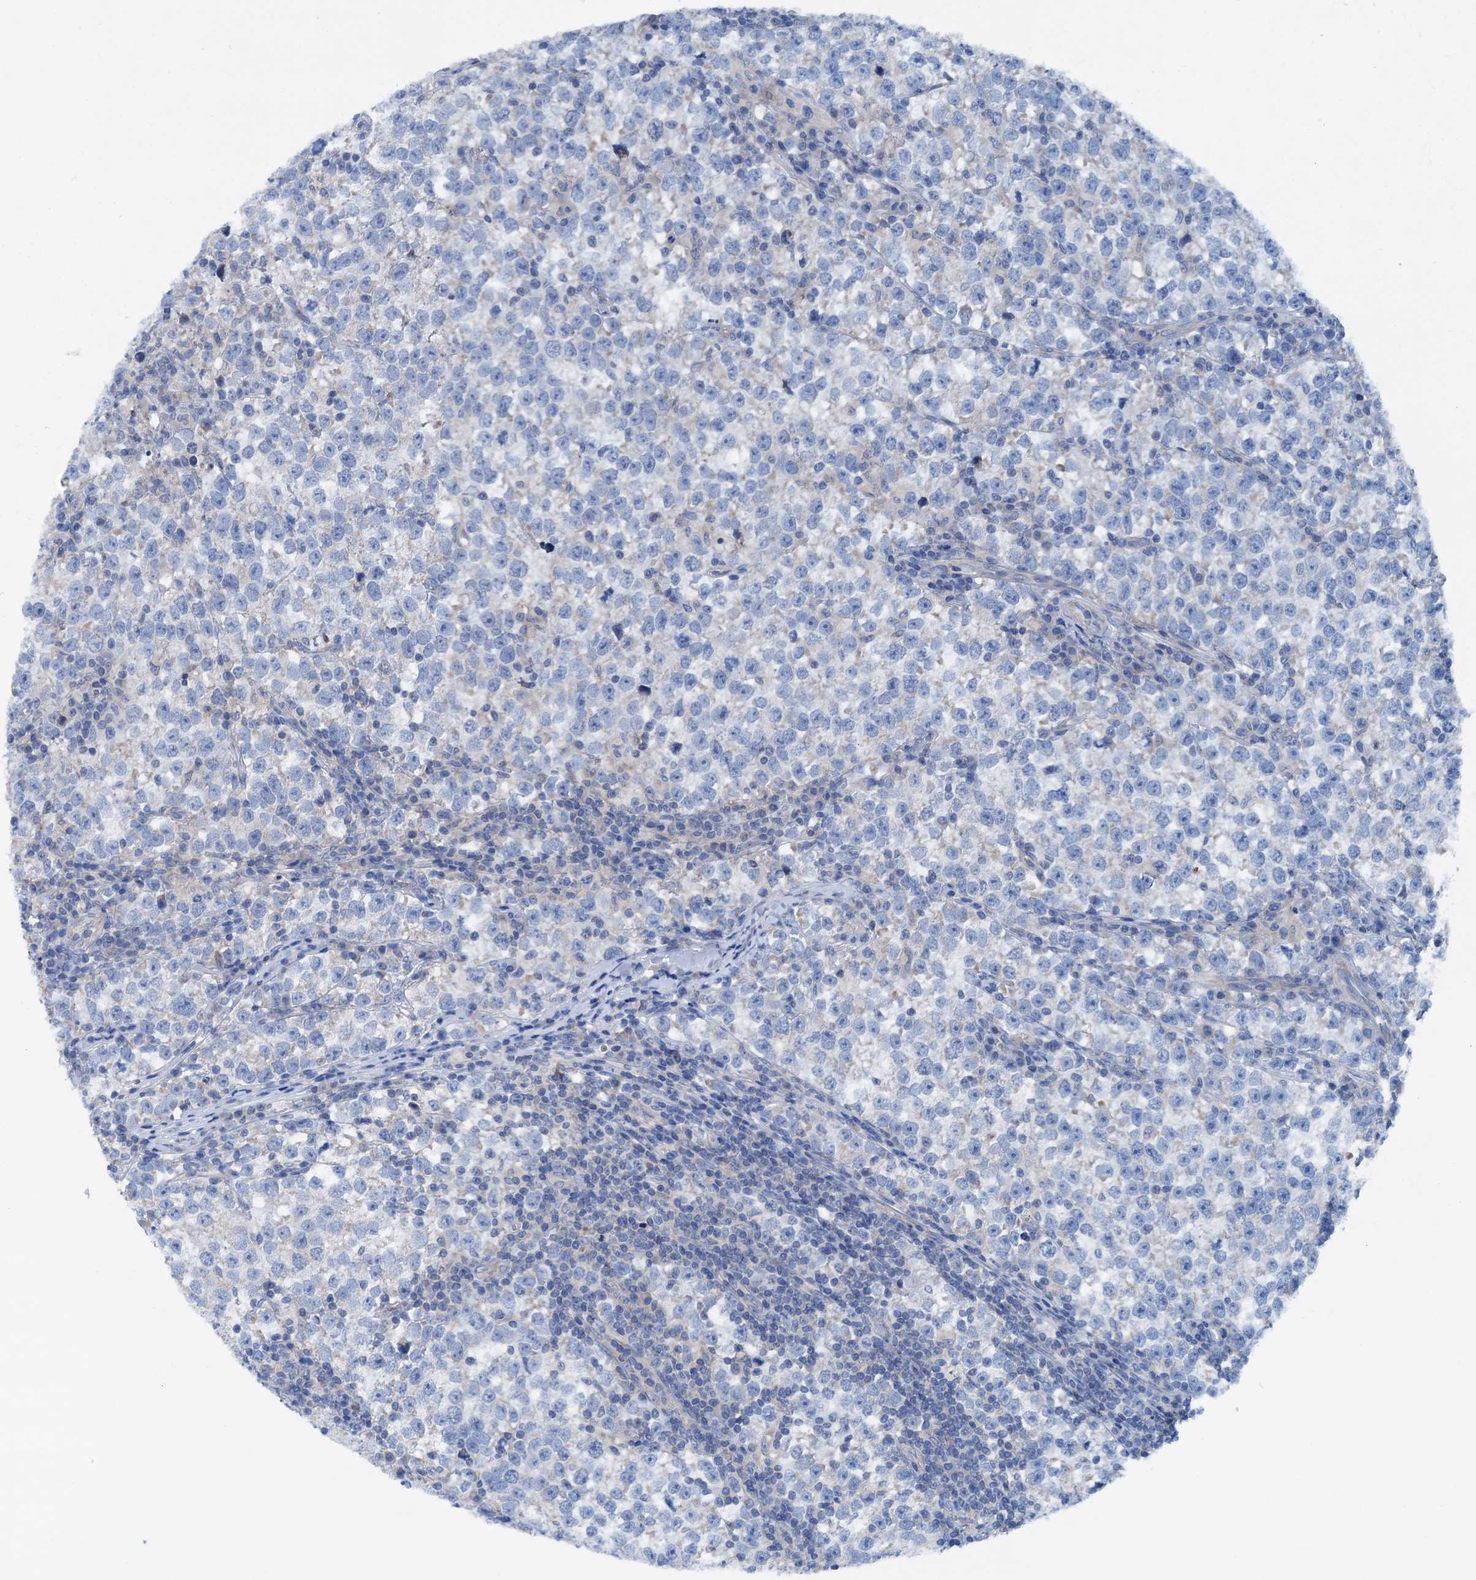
{"staining": {"intensity": "negative", "quantity": "none", "location": "none"}, "tissue": "testis cancer", "cell_type": "Tumor cells", "image_type": "cancer", "snomed": [{"axis": "morphology", "description": "Normal tissue, NOS"}, {"axis": "morphology", "description": "Seminoma, NOS"}, {"axis": "topography", "description": "Testis"}], "caption": "This image is of testis cancer (seminoma) stained with immunohistochemistry (IHC) to label a protein in brown with the nuclei are counter-stained blue. There is no positivity in tumor cells. The staining was performed using DAB to visualize the protein expression in brown, while the nuclei were stained in blue with hematoxylin (Magnification: 20x).", "gene": "KNDC1", "patient": {"sex": "male", "age": 43}}